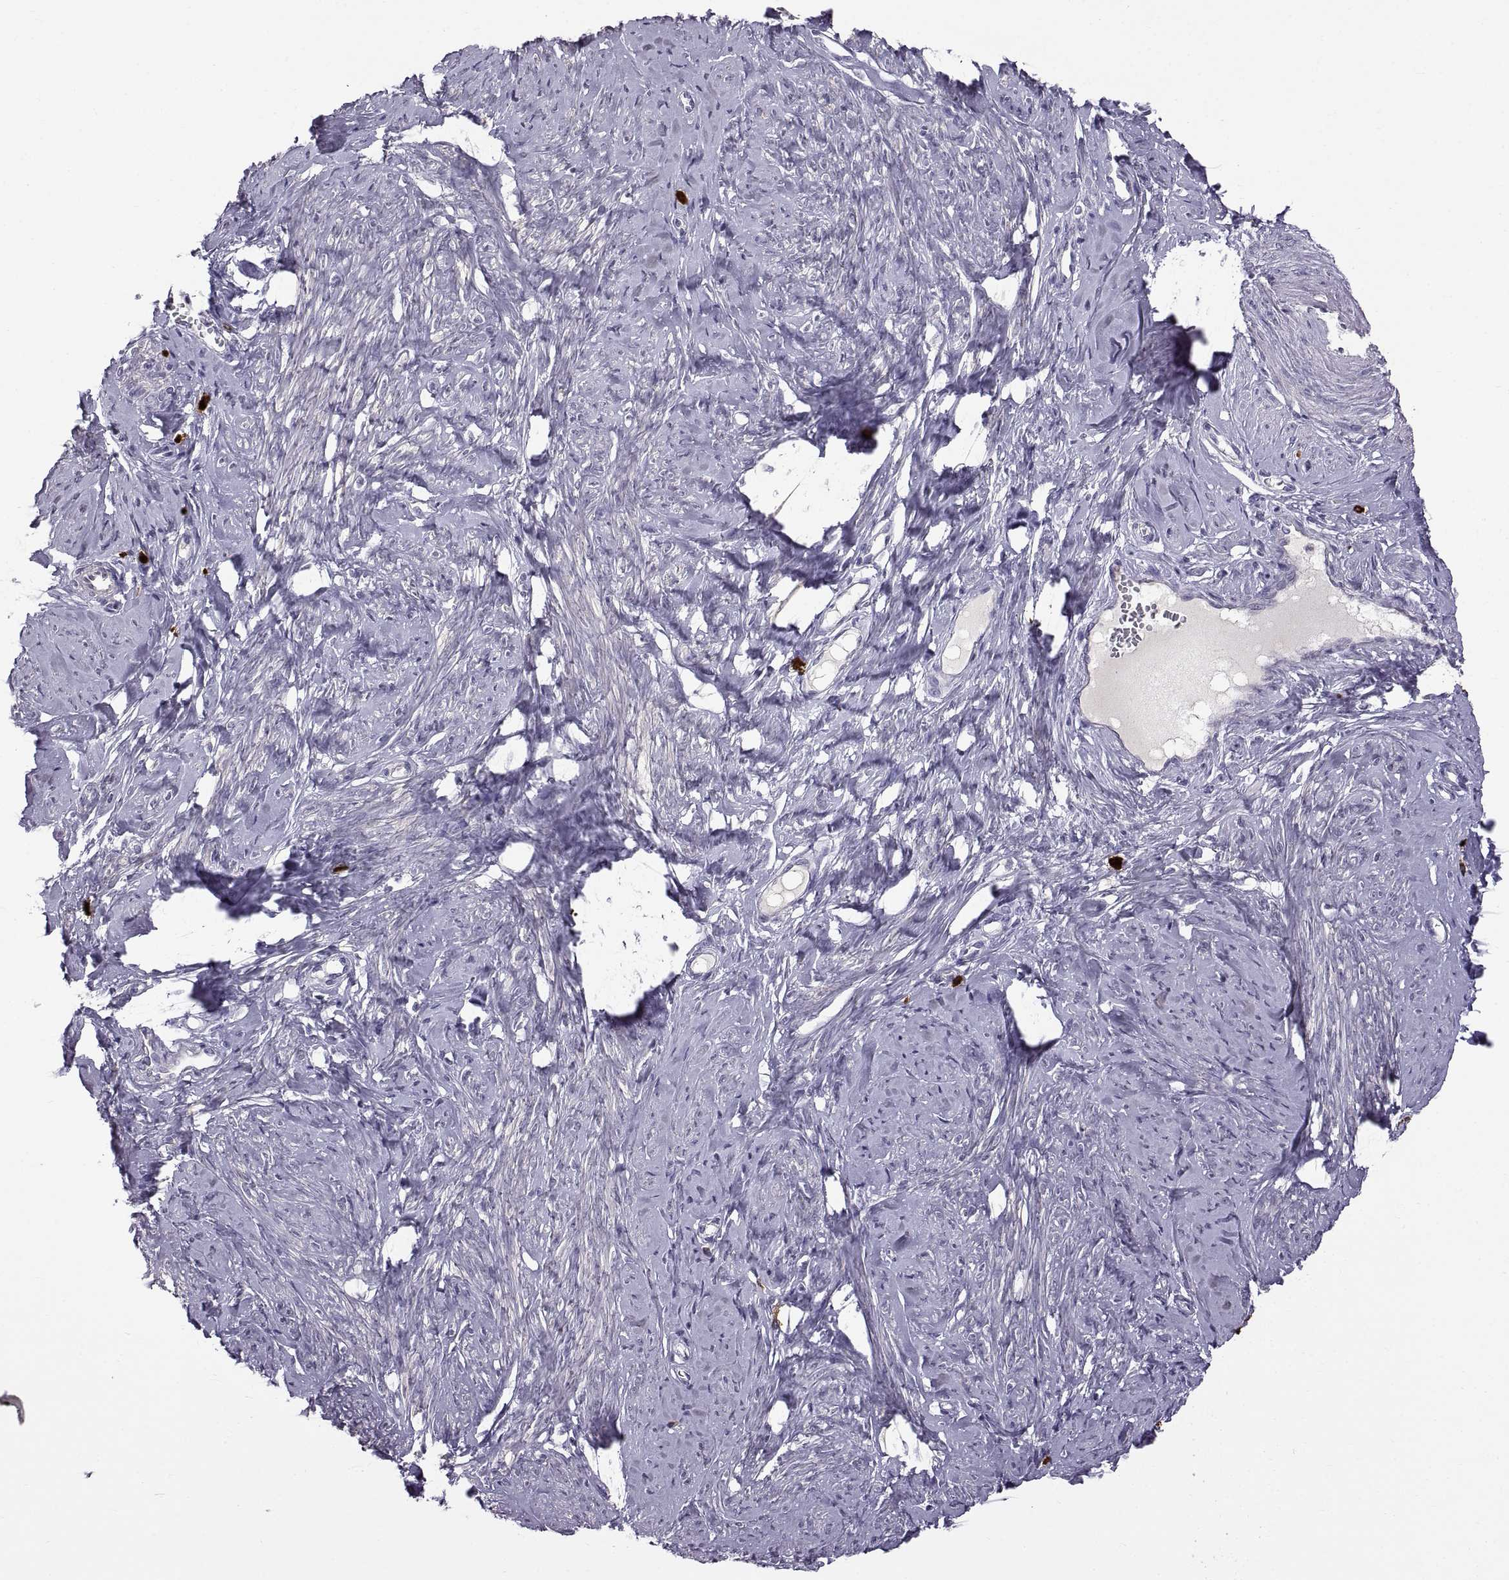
{"staining": {"intensity": "negative", "quantity": "none", "location": "none"}, "tissue": "smooth muscle", "cell_type": "Smooth muscle cells", "image_type": "normal", "snomed": [{"axis": "morphology", "description": "Normal tissue, NOS"}, {"axis": "topography", "description": "Smooth muscle"}], "caption": "Smooth muscle cells are negative for brown protein staining in benign smooth muscle. (Stains: DAB IHC with hematoxylin counter stain, Microscopy: brightfield microscopy at high magnification).", "gene": "WFDC8", "patient": {"sex": "female", "age": 48}}